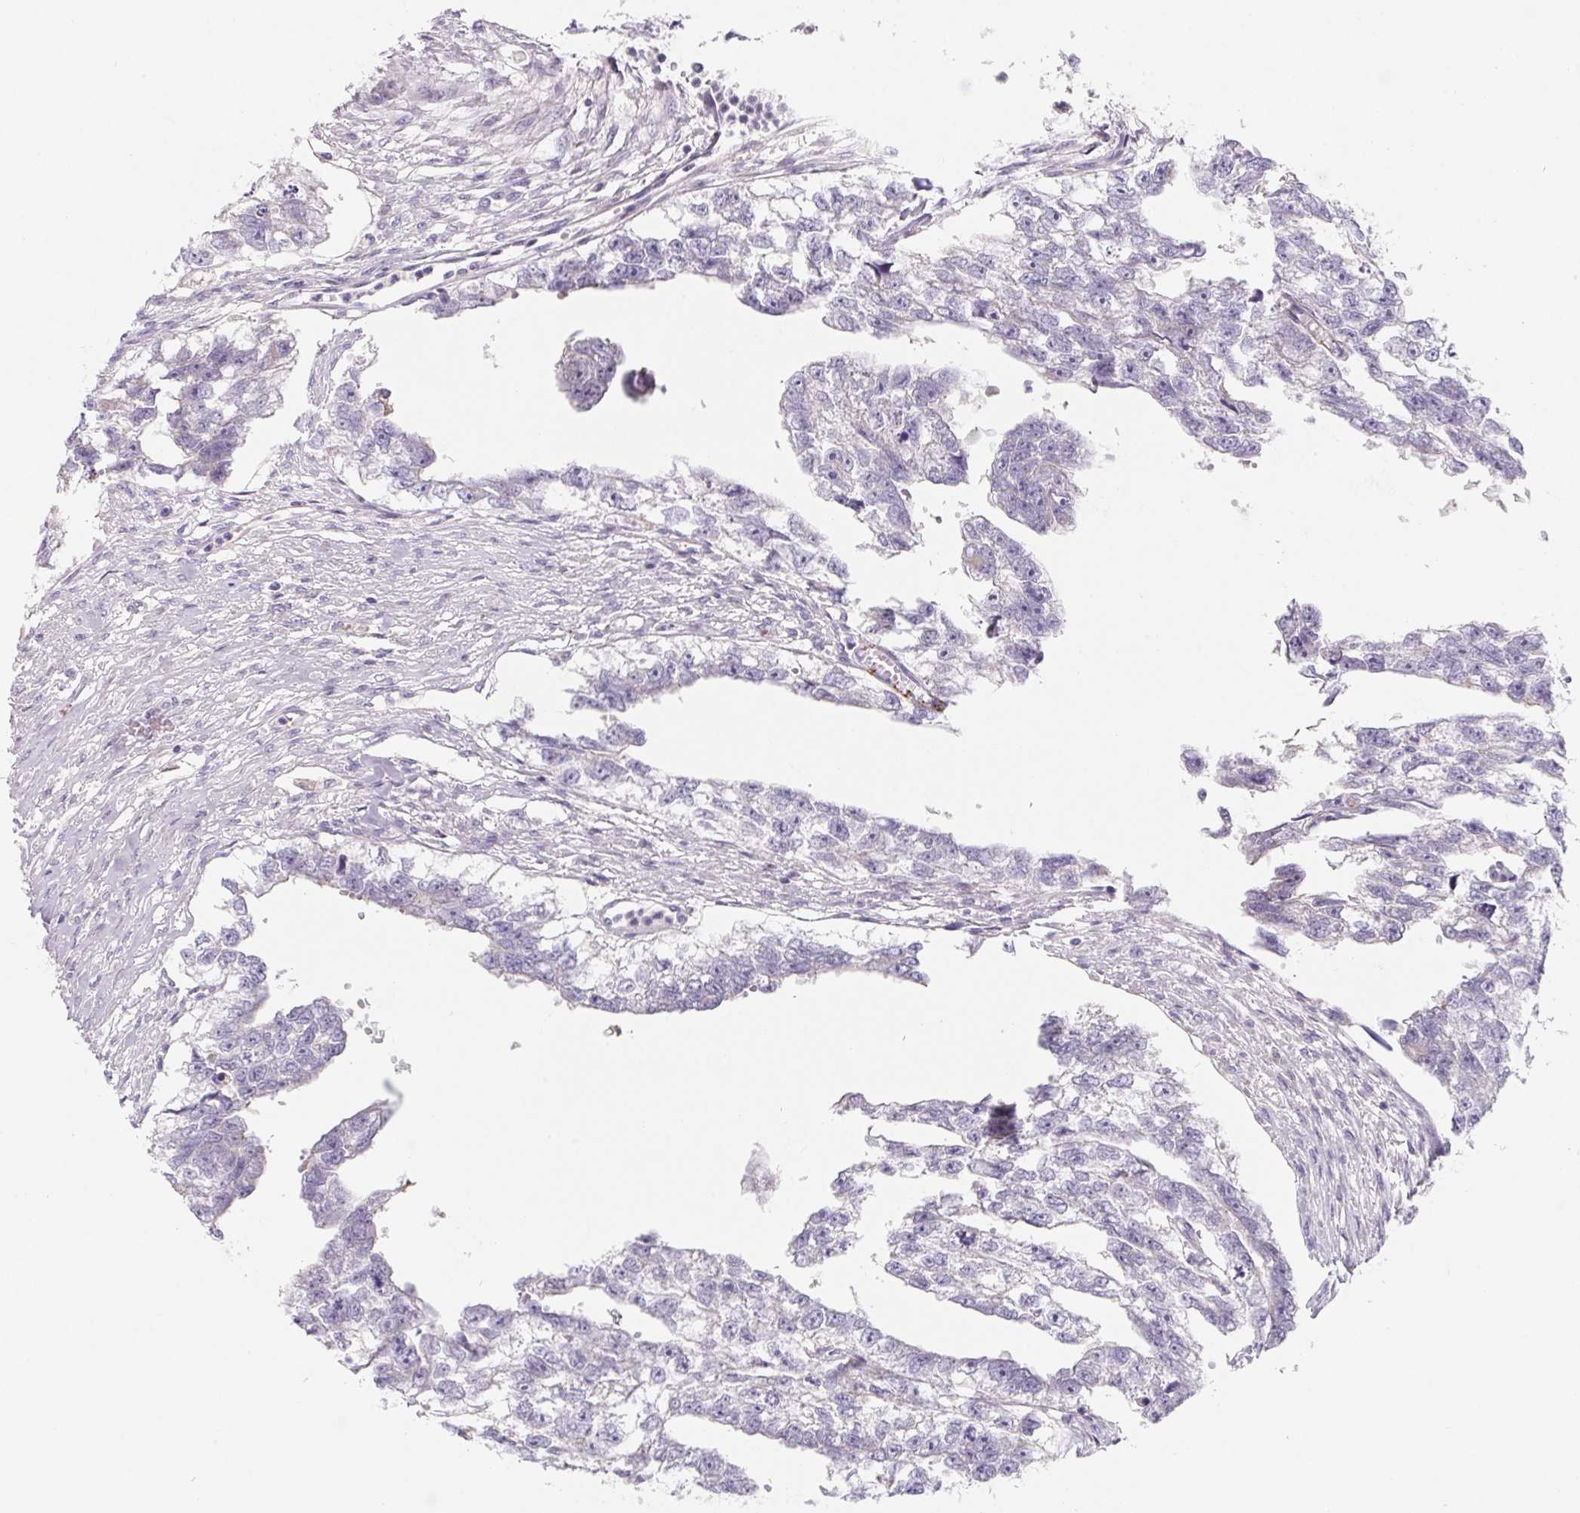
{"staining": {"intensity": "negative", "quantity": "none", "location": "none"}, "tissue": "testis cancer", "cell_type": "Tumor cells", "image_type": "cancer", "snomed": [{"axis": "morphology", "description": "Carcinoma, Embryonal, NOS"}, {"axis": "morphology", "description": "Teratoma, malignant, NOS"}, {"axis": "topography", "description": "Testis"}], "caption": "Immunohistochemistry (IHC) photomicrograph of neoplastic tissue: human testis cancer (embryonal carcinoma) stained with DAB (3,3'-diaminobenzidine) reveals no significant protein expression in tumor cells. (Immunohistochemistry (IHC), brightfield microscopy, high magnification).", "gene": "LPA", "patient": {"sex": "male", "age": 44}}